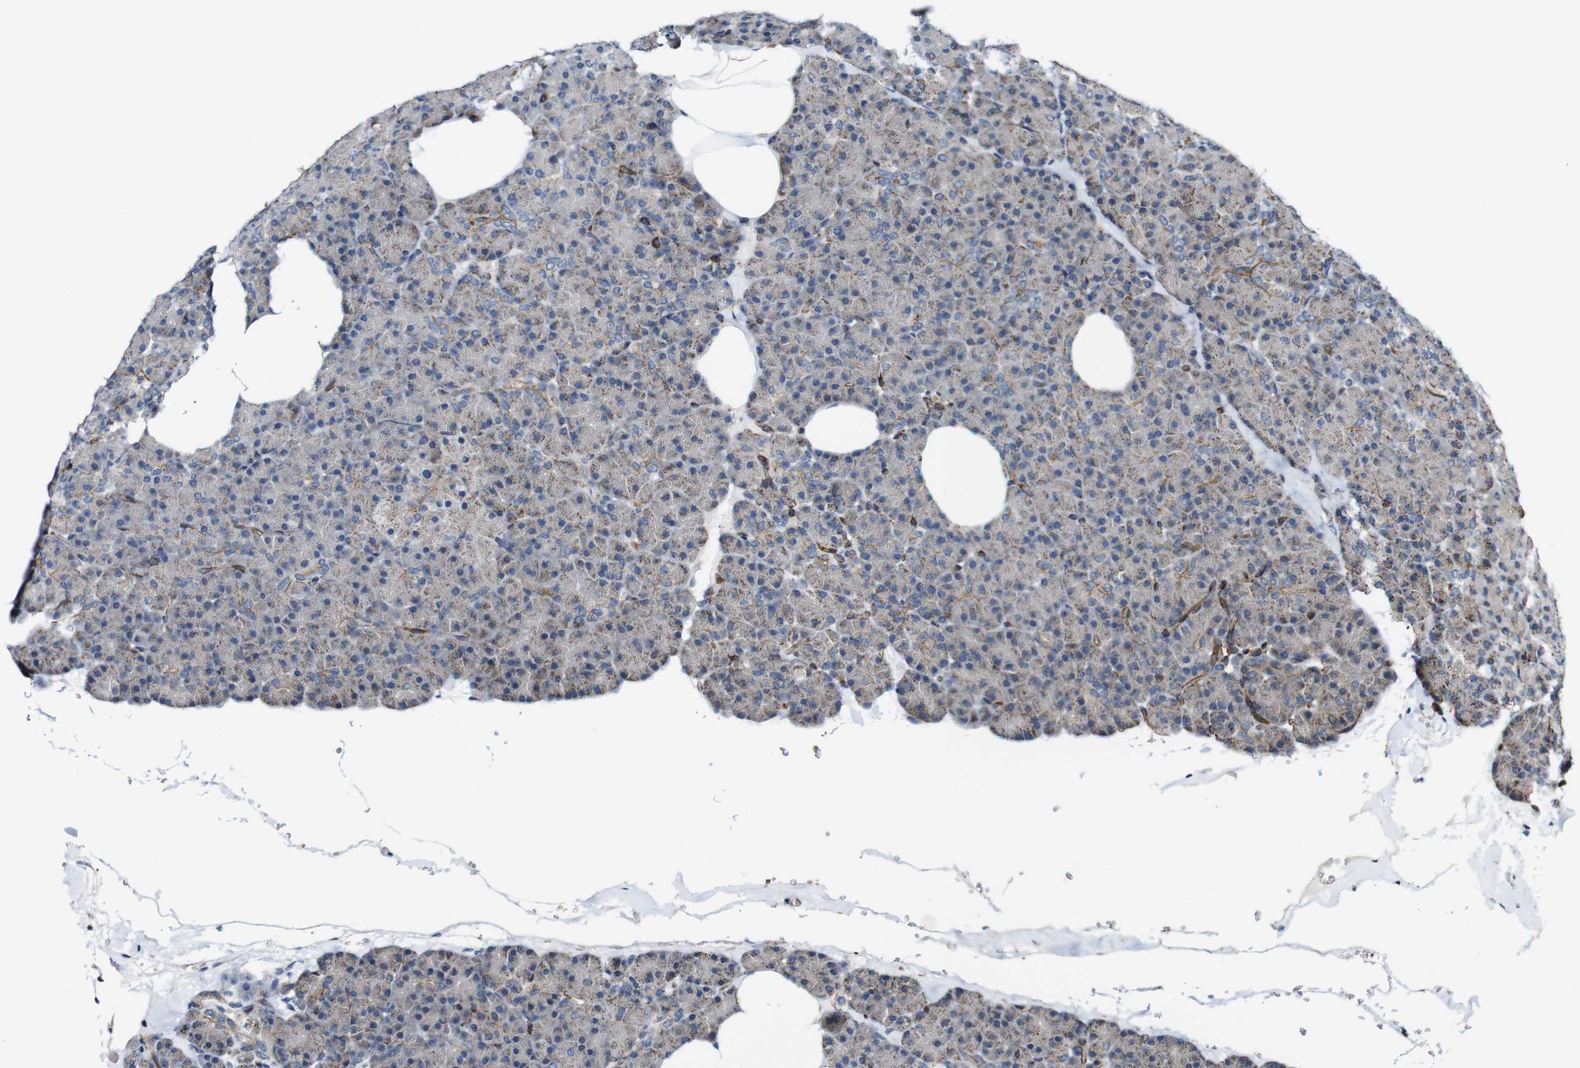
{"staining": {"intensity": "weak", "quantity": ">75%", "location": "cytoplasmic/membranous"}, "tissue": "pancreas", "cell_type": "Exocrine glandular cells", "image_type": "normal", "snomed": [{"axis": "morphology", "description": "Normal tissue, NOS"}, {"axis": "topography", "description": "Pancreas"}], "caption": "Immunohistochemistry of unremarkable human pancreas reveals low levels of weak cytoplasmic/membranous expression in approximately >75% of exocrine glandular cells.", "gene": "JAK2", "patient": {"sex": "female", "age": 35}}